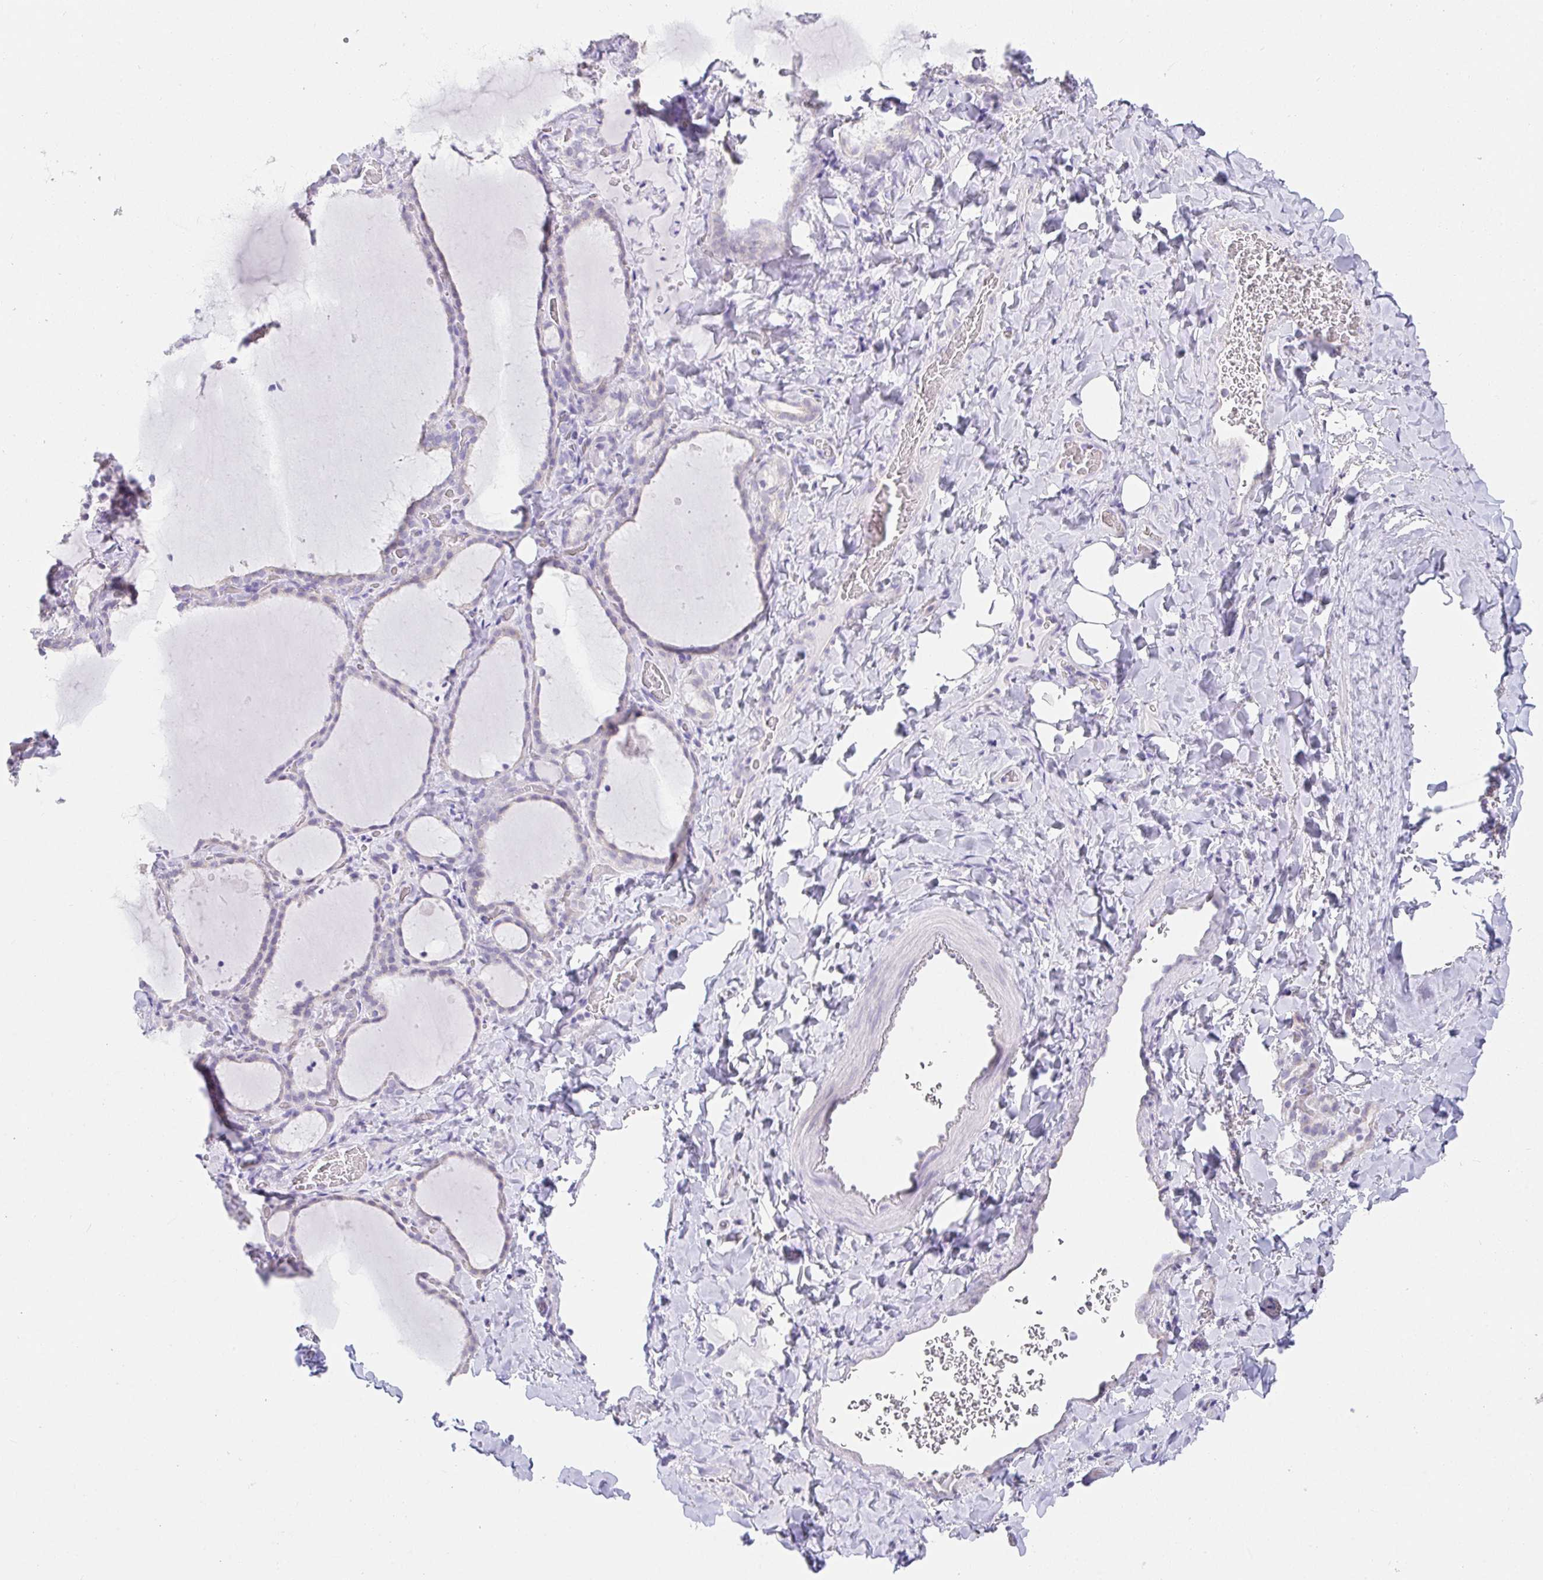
{"staining": {"intensity": "negative", "quantity": "none", "location": "none"}, "tissue": "thyroid gland", "cell_type": "Glandular cells", "image_type": "normal", "snomed": [{"axis": "morphology", "description": "Normal tissue, NOS"}, {"axis": "topography", "description": "Thyroid gland"}], "caption": "High power microscopy micrograph of an immunohistochemistry (IHC) photomicrograph of unremarkable thyroid gland, revealing no significant positivity in glandular cells. The staining is performed using DAB brown chromogen with nuclei counter-stained in using hematoxylin.", "gene": "VGLL1", "patient": {"sex": "female", "age": 22}}